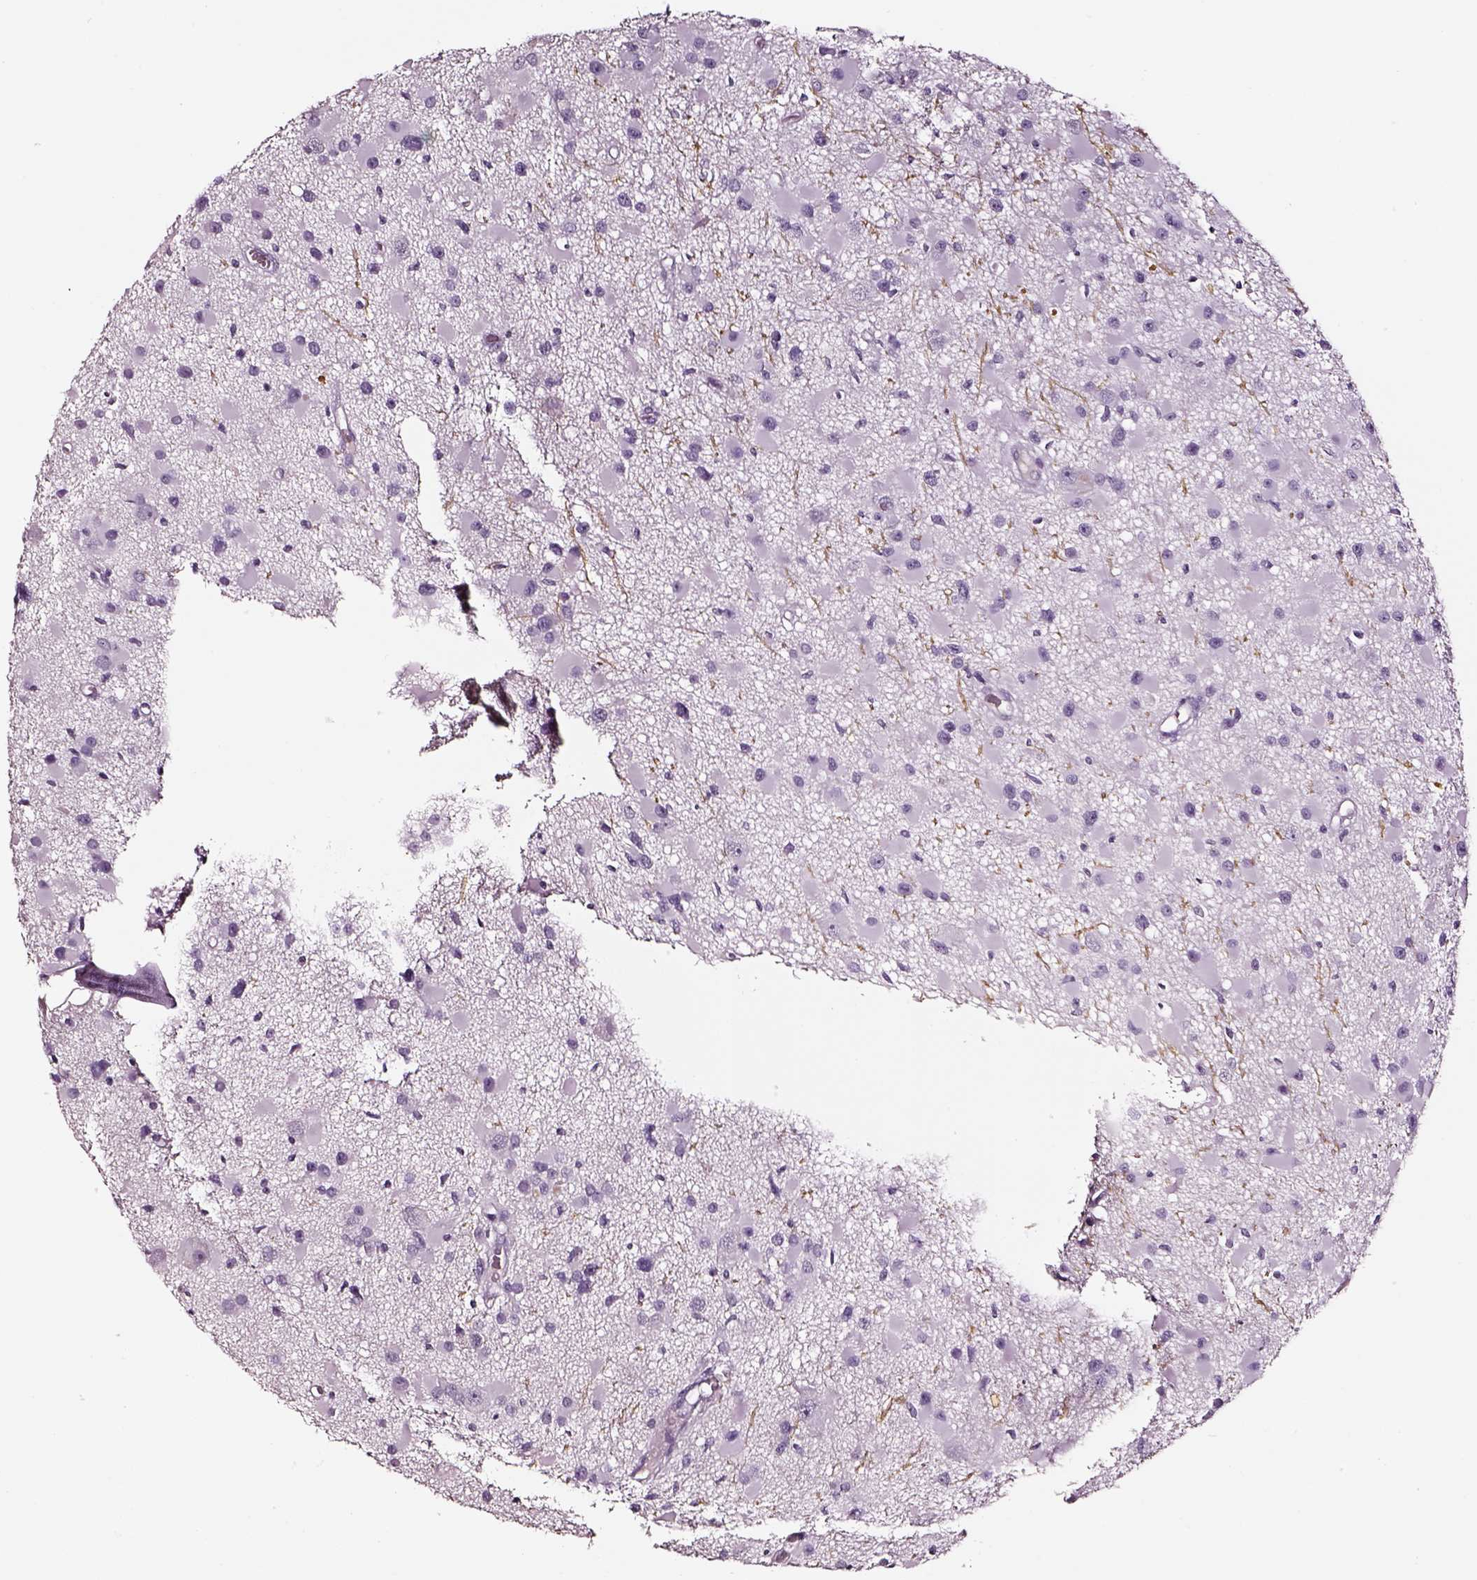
{"staining": {"intensity": "negative", "quantity": "none", "location": "none"}, "tissue": "glioma", "cell_type": "Tumor cells", "image_type": "cancer", "snomed": [{"axis": "morphology", "description": "Glioma, malignant, High grade"}, {"axis": "topography", "description": "Brain"}], "caption": "An image of glioma stained for a protein exhibits no brown staining in tumor cells. The staining was performed using DAB to visualize the protein expression in brown, while the nuclei were stained in blue with hematoxylin (Magnification: 20x).", "gene": "SMIM17", "patient": {"sex": "male", "age": 54}}